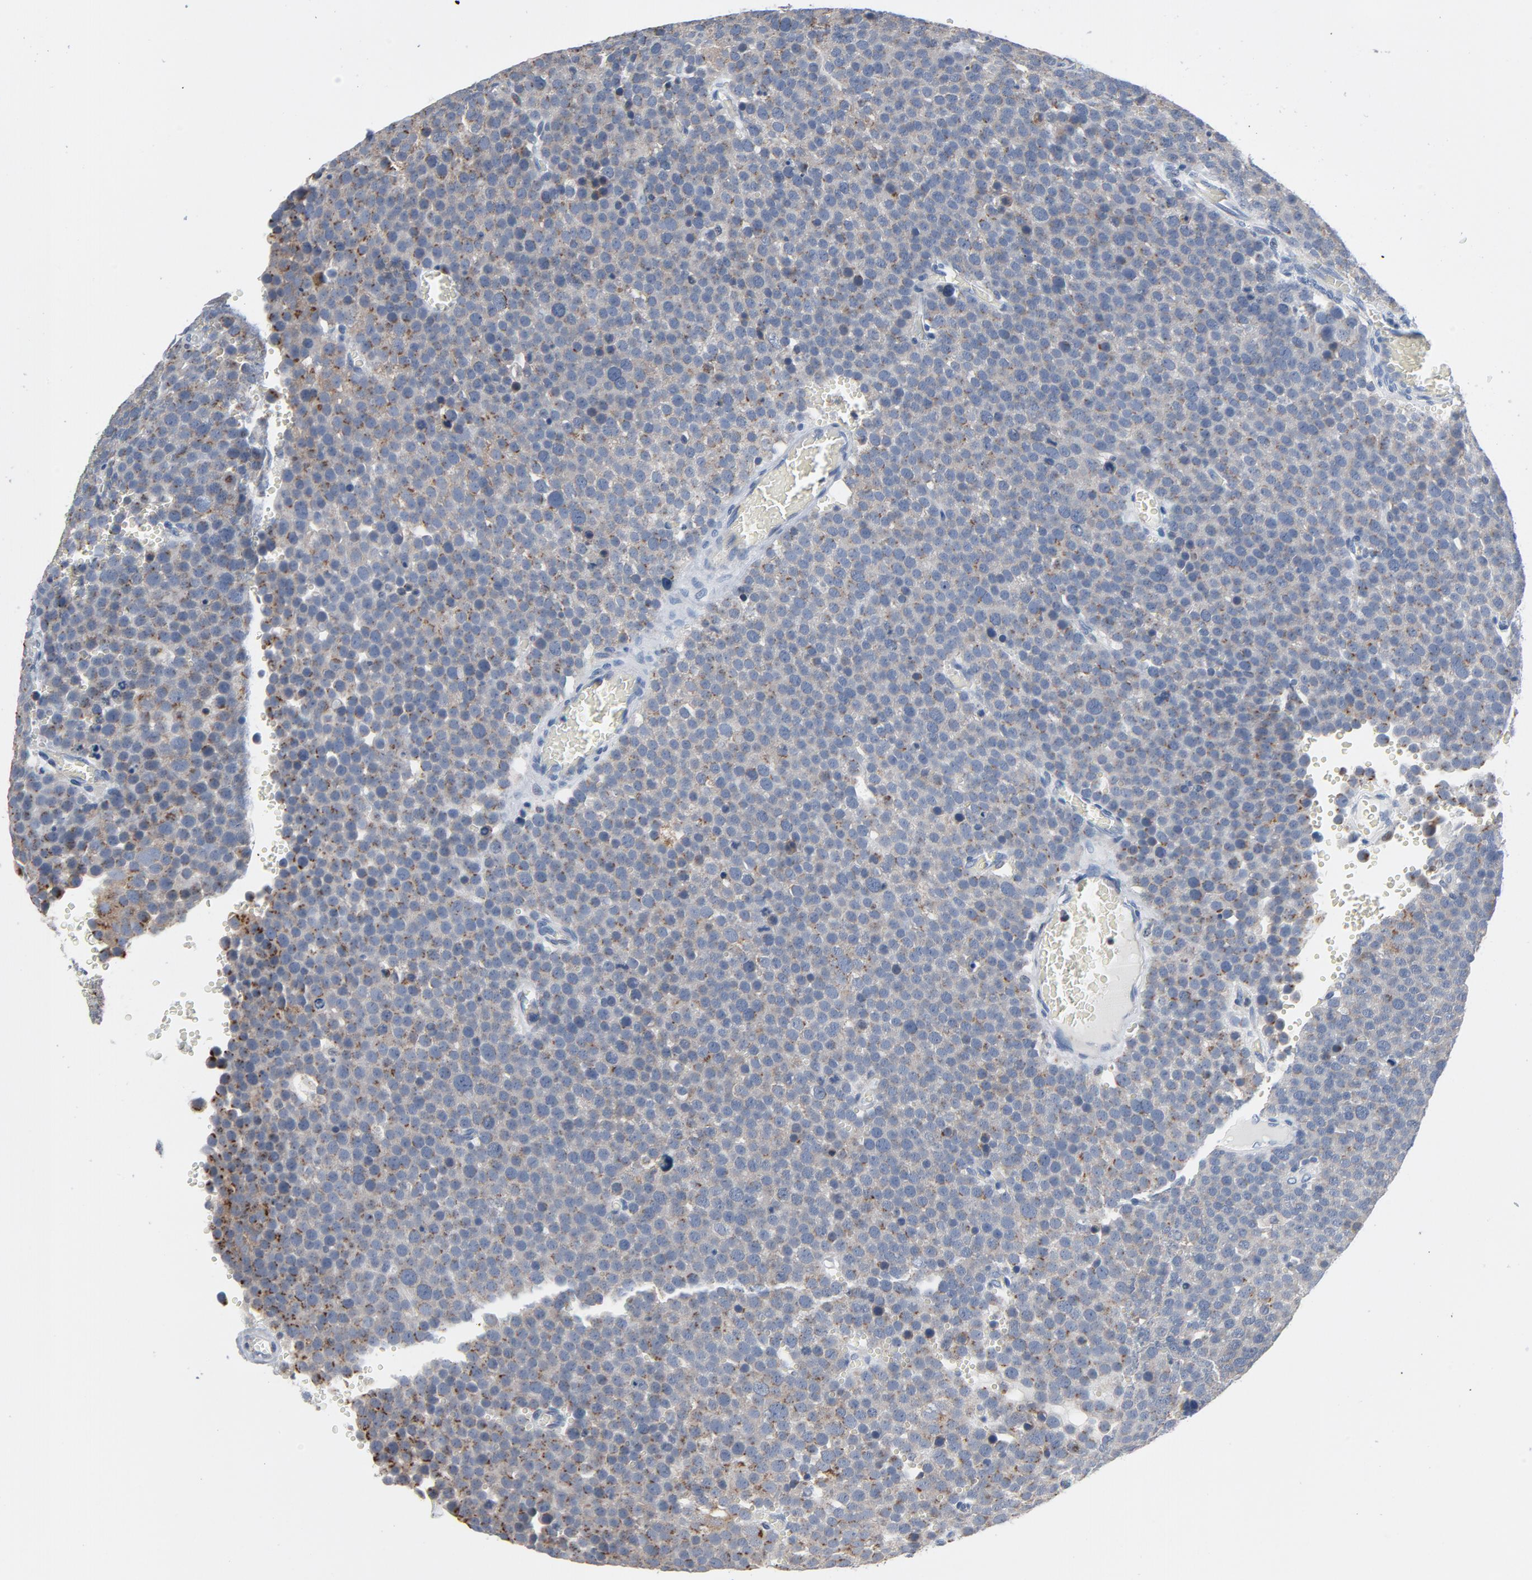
{"staining": {"intensity": "moderate", "quantity": ">75%", "location": "cytoplasmic/membranous"}, "tissue": "testis cancer", "cell_type": "Tumor cells", "image_type": "cancer", "snomed": [{"axis": "morphology", "description": "Seminoma, NOS"}, {"axis": "topography", "description": "Testis"}], "caption": "A histopathology image of human testis cancer stained for a protein exhibits moderate cytoplasmic/membranous brown staining in tumor cells.", "gene": "YIPF6", "patient": {"sex": "male", "age": 71}}